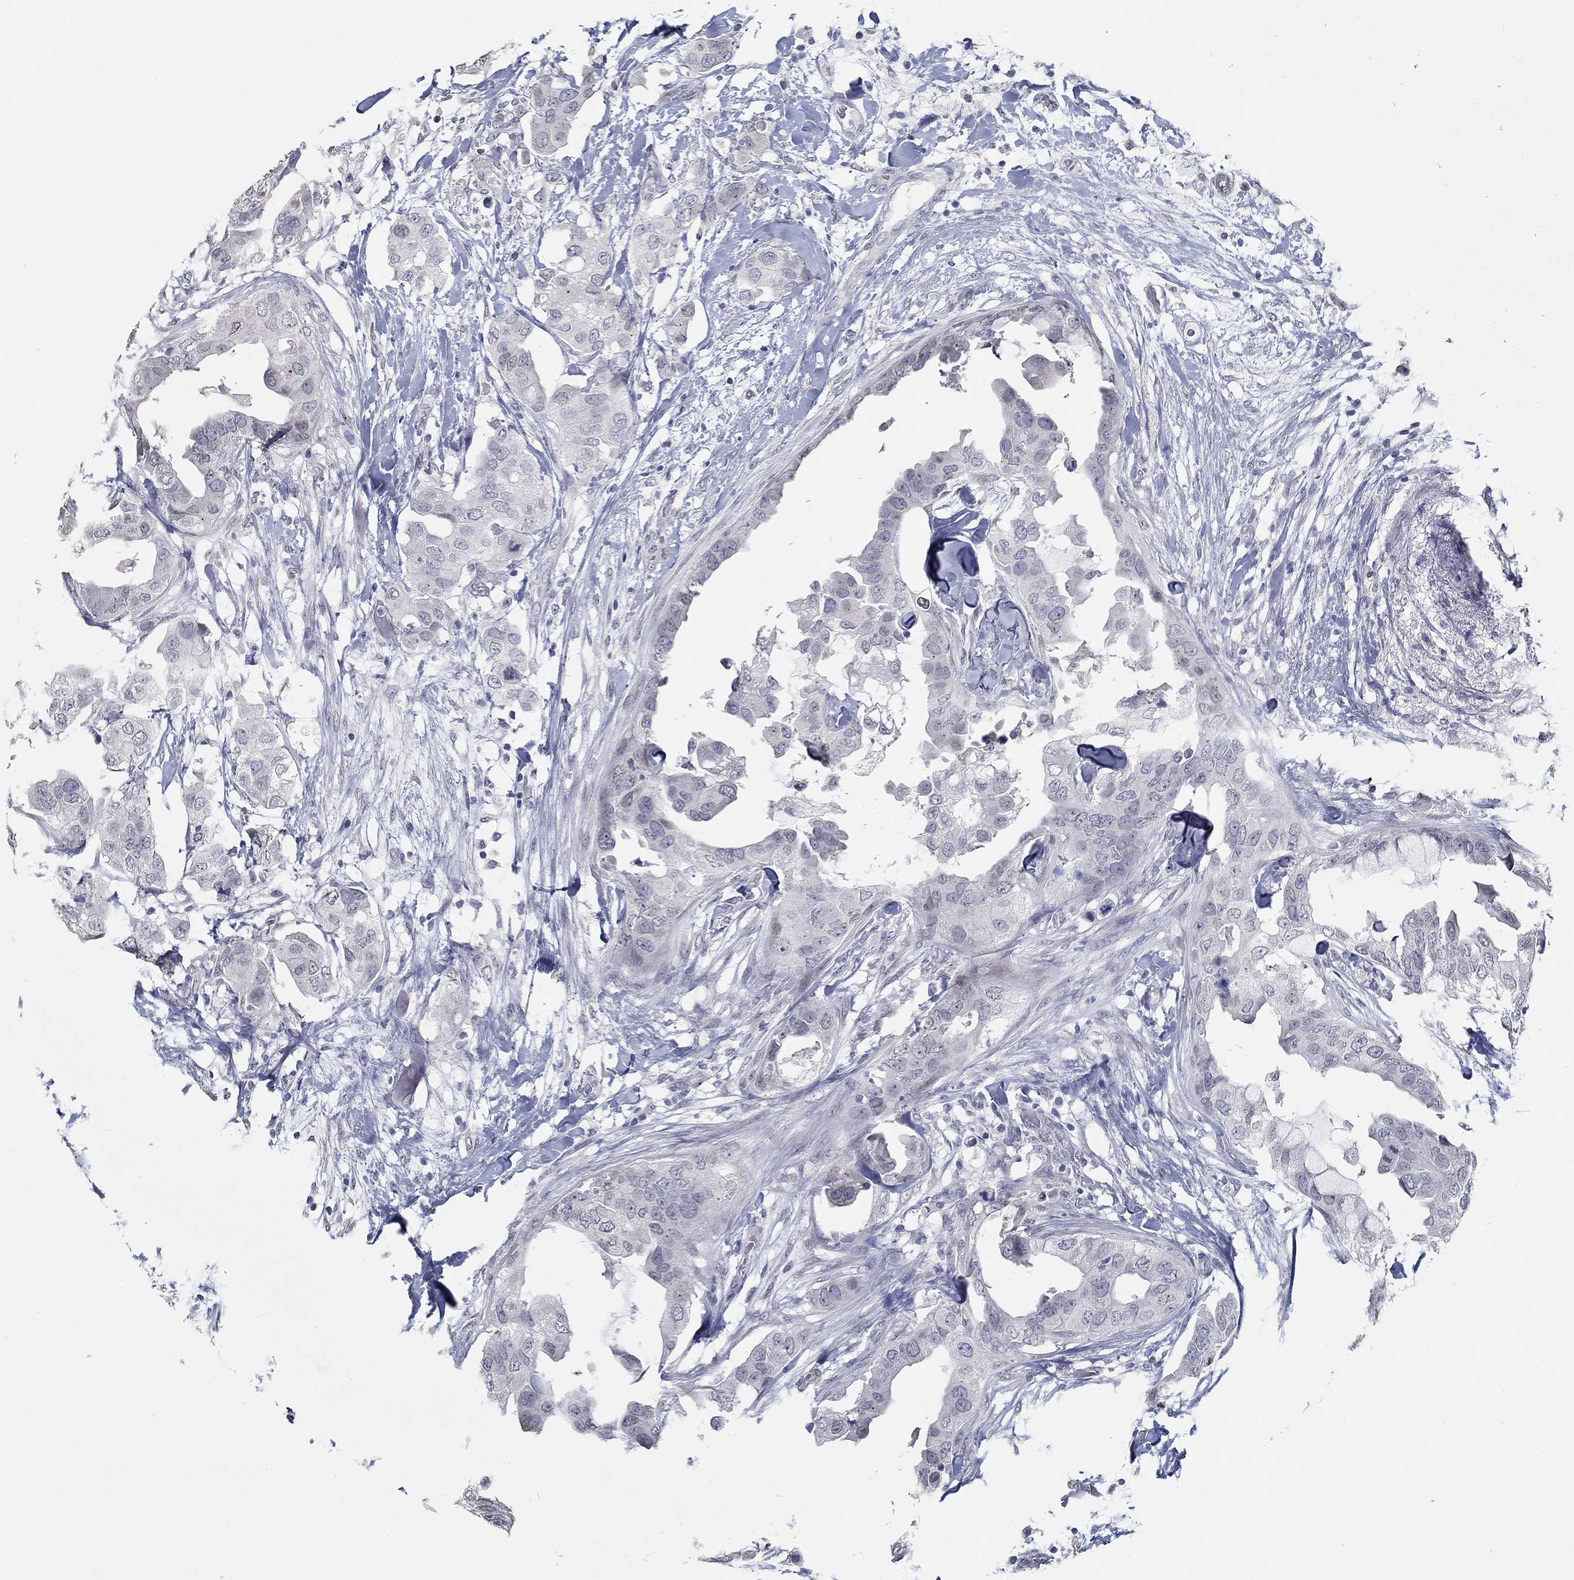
{"staining": {"intensity": "negative", "quantity": "none", "location": "none"}, "tissue": "breast cancer", "cell_type": "Tumor cells", "image_type": "cancer", "snomed": [{"axis": "morphology", "description": "Normal tissue, NOS"}, {"axis": "morphology", "description": "Duct carcinoma"}, {"axis": "topography", "description": "Breast"}], "caption": "IHC micrograph of neoplastic tissue: human breast cancer stained with DAB (3,3'-diaminobenzidine) demonstrates no significant protein positivity in tumor cells.", "gene": "NUP155", "patient": {"sex": "female", "age": 40}}